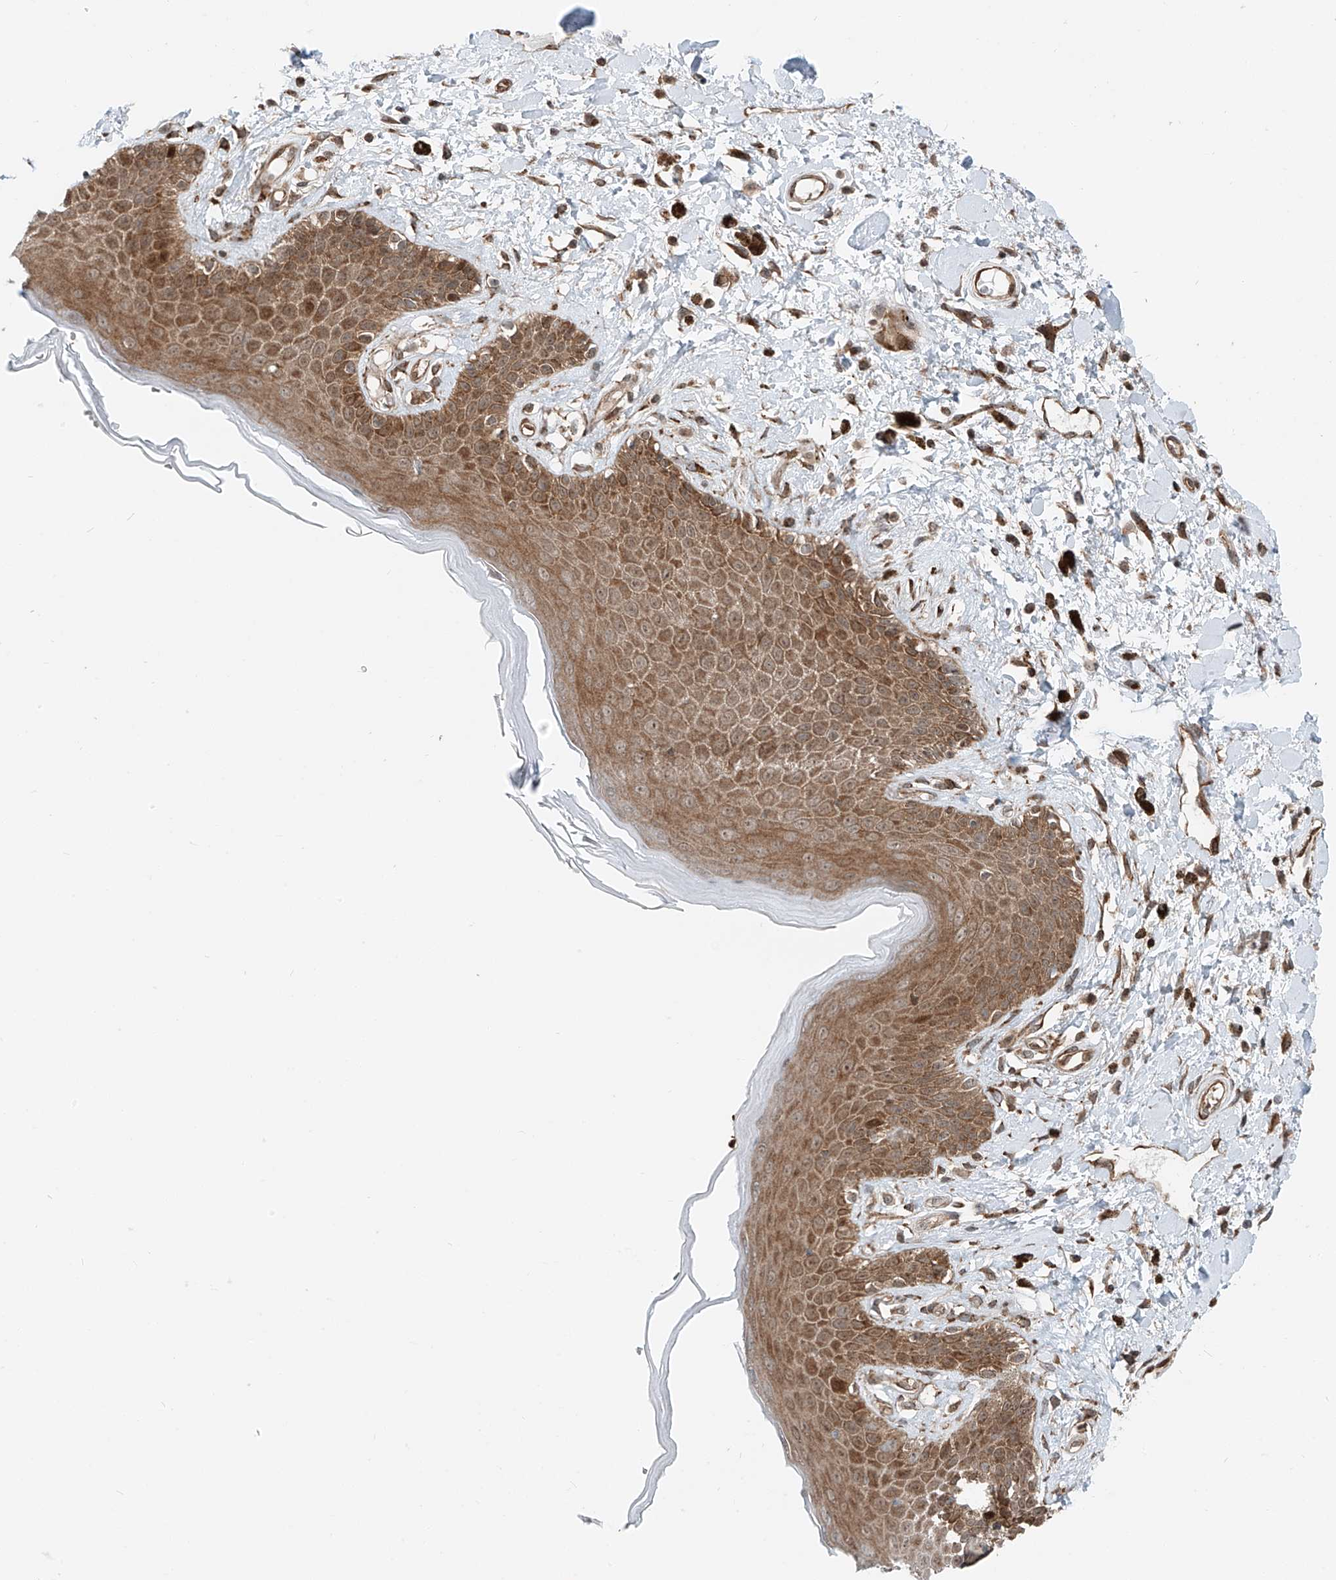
{"staining": {"intensity": "moderate", "quantity": ">75%", "location": "cytoplasmic/membranous"}, "tissue": "skin", "cell_type": "Epidermal cells", "image_type": "normal", "snomed": [{"axis": "morphology", "description": "Normal tissue, NOS"}, {"axis": "topography", "description": "Anal"}], "caption": "IHC (DAB) staining of benign skin displays moderate cytoplasmic/membranous protein staining in approximately >75% of epidermal cells. (DAB = brown stain, brightfield microscopy at high magnification).", "gene": "USP48", "patient": {"sex": "female", "age": 78}}